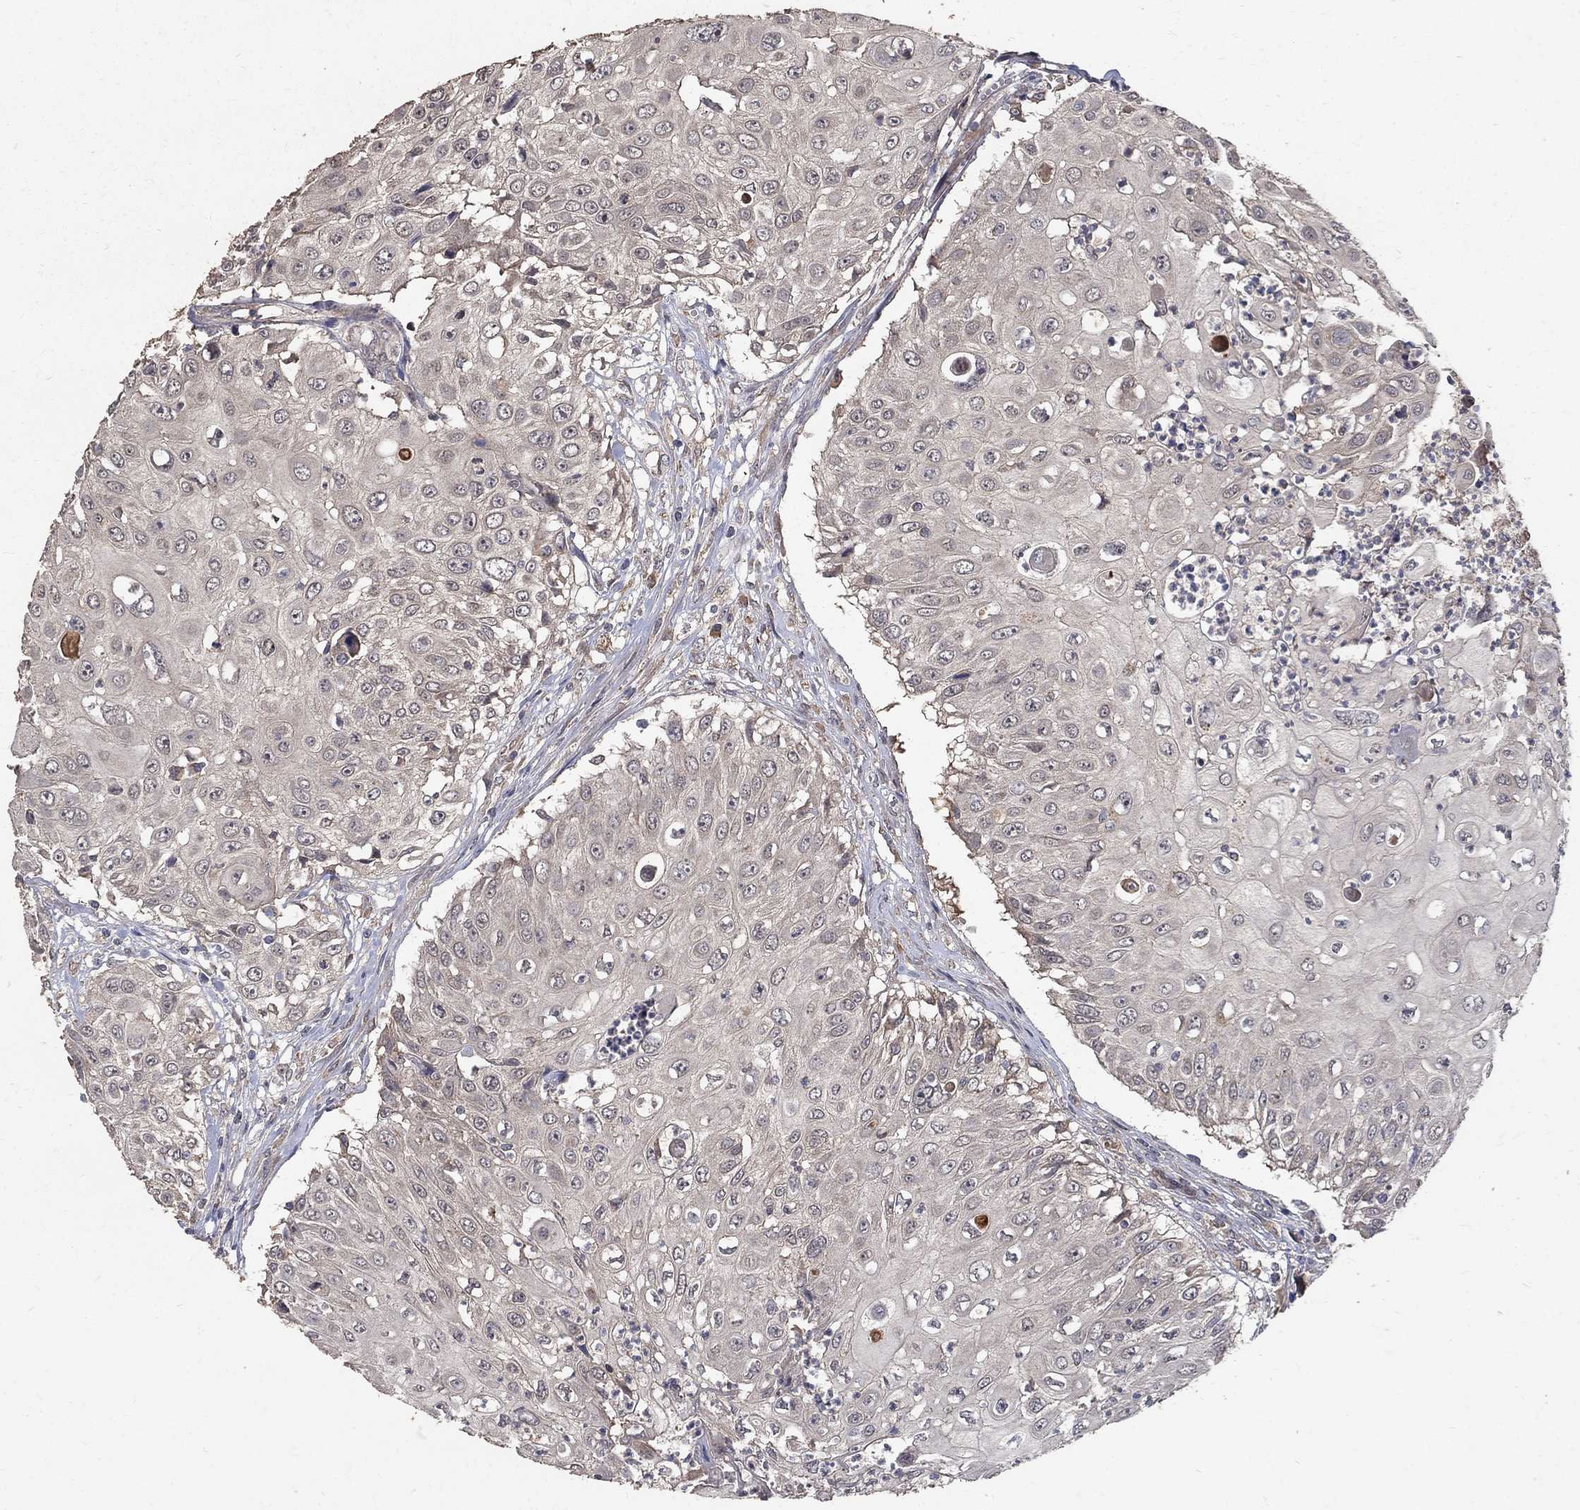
{"staining": {"intensity": "negative", "quantity": "none", "location": "none"}, "tissue": "urothelial cancer", "cell_type": "Tumor cells", "image_type": "cancer", "snomed": [{"axis": "morphology", "description": "Urothelial carcinoma, High grade"}, {"axis": "topography", "description": "Urinary bladder"}], "caption": "Tumor cells show no significant expression in urothelial carcinoma (high-grade).", "gene": "C17orf75", "patient": {"sex": "female", "age": 79}}